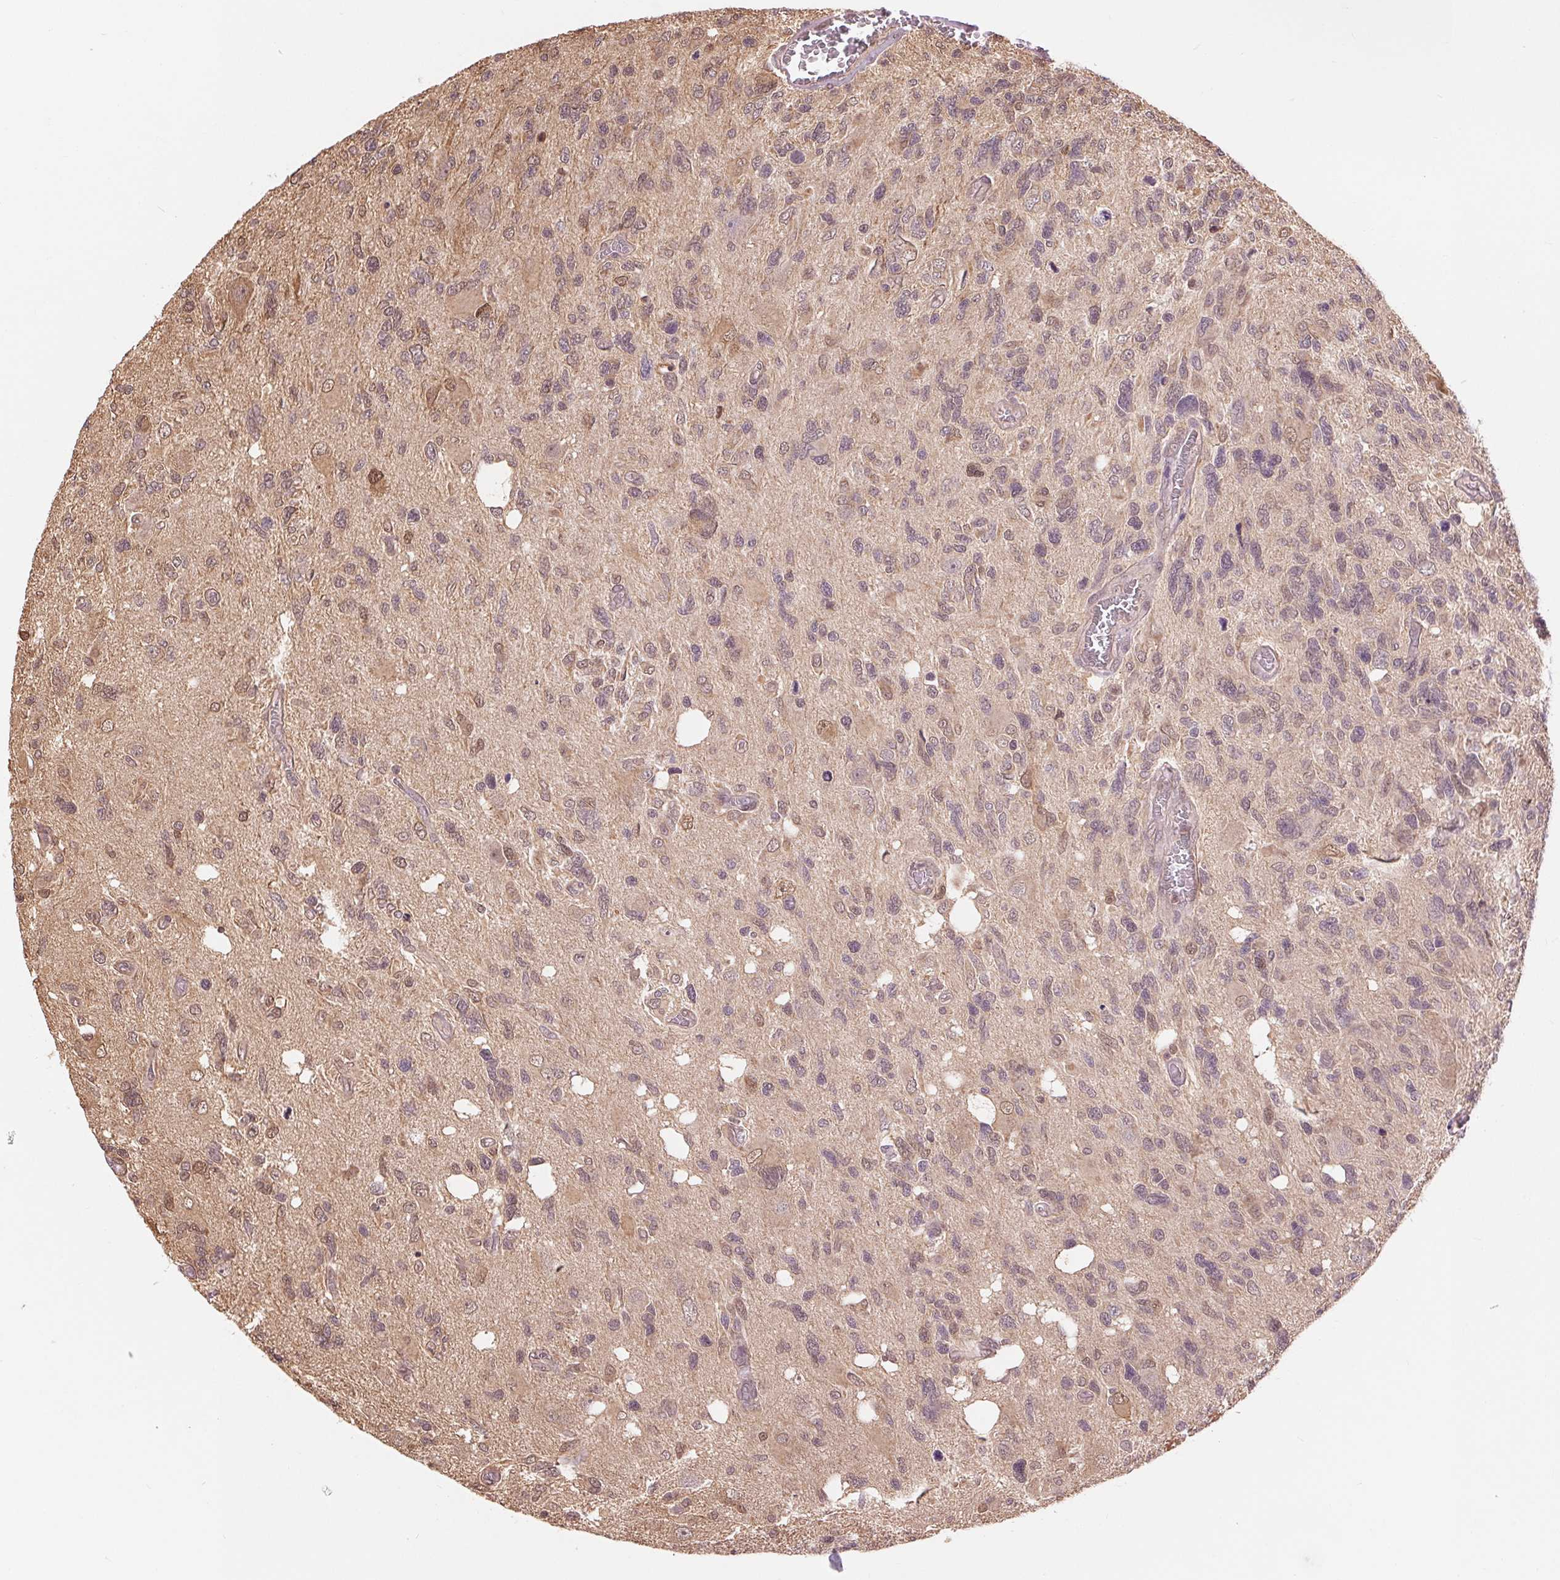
{"staining": {"intensity": "moderate", "quantity": "25%-75%", "location": "cytoplasmic/membranous,nuclear"}, "tissue": "glioma", "cell_type": "Tumor cells", "image_type": "cancer", "snomed": [{"axis": "morphology", "description": "Glioma, malignant, High grade"}, {"axis": "topography", "description": "Brain"}], "caption": "Human malignant high-grade glioma stained for a protein (brown) demonstrates moderate cytoplasmic/membranous and nuclear positive staining in approximately 25%-75% of tumor cells.", "gene": "TMEM273", "patient": {"sex": "male", "age": 49}}